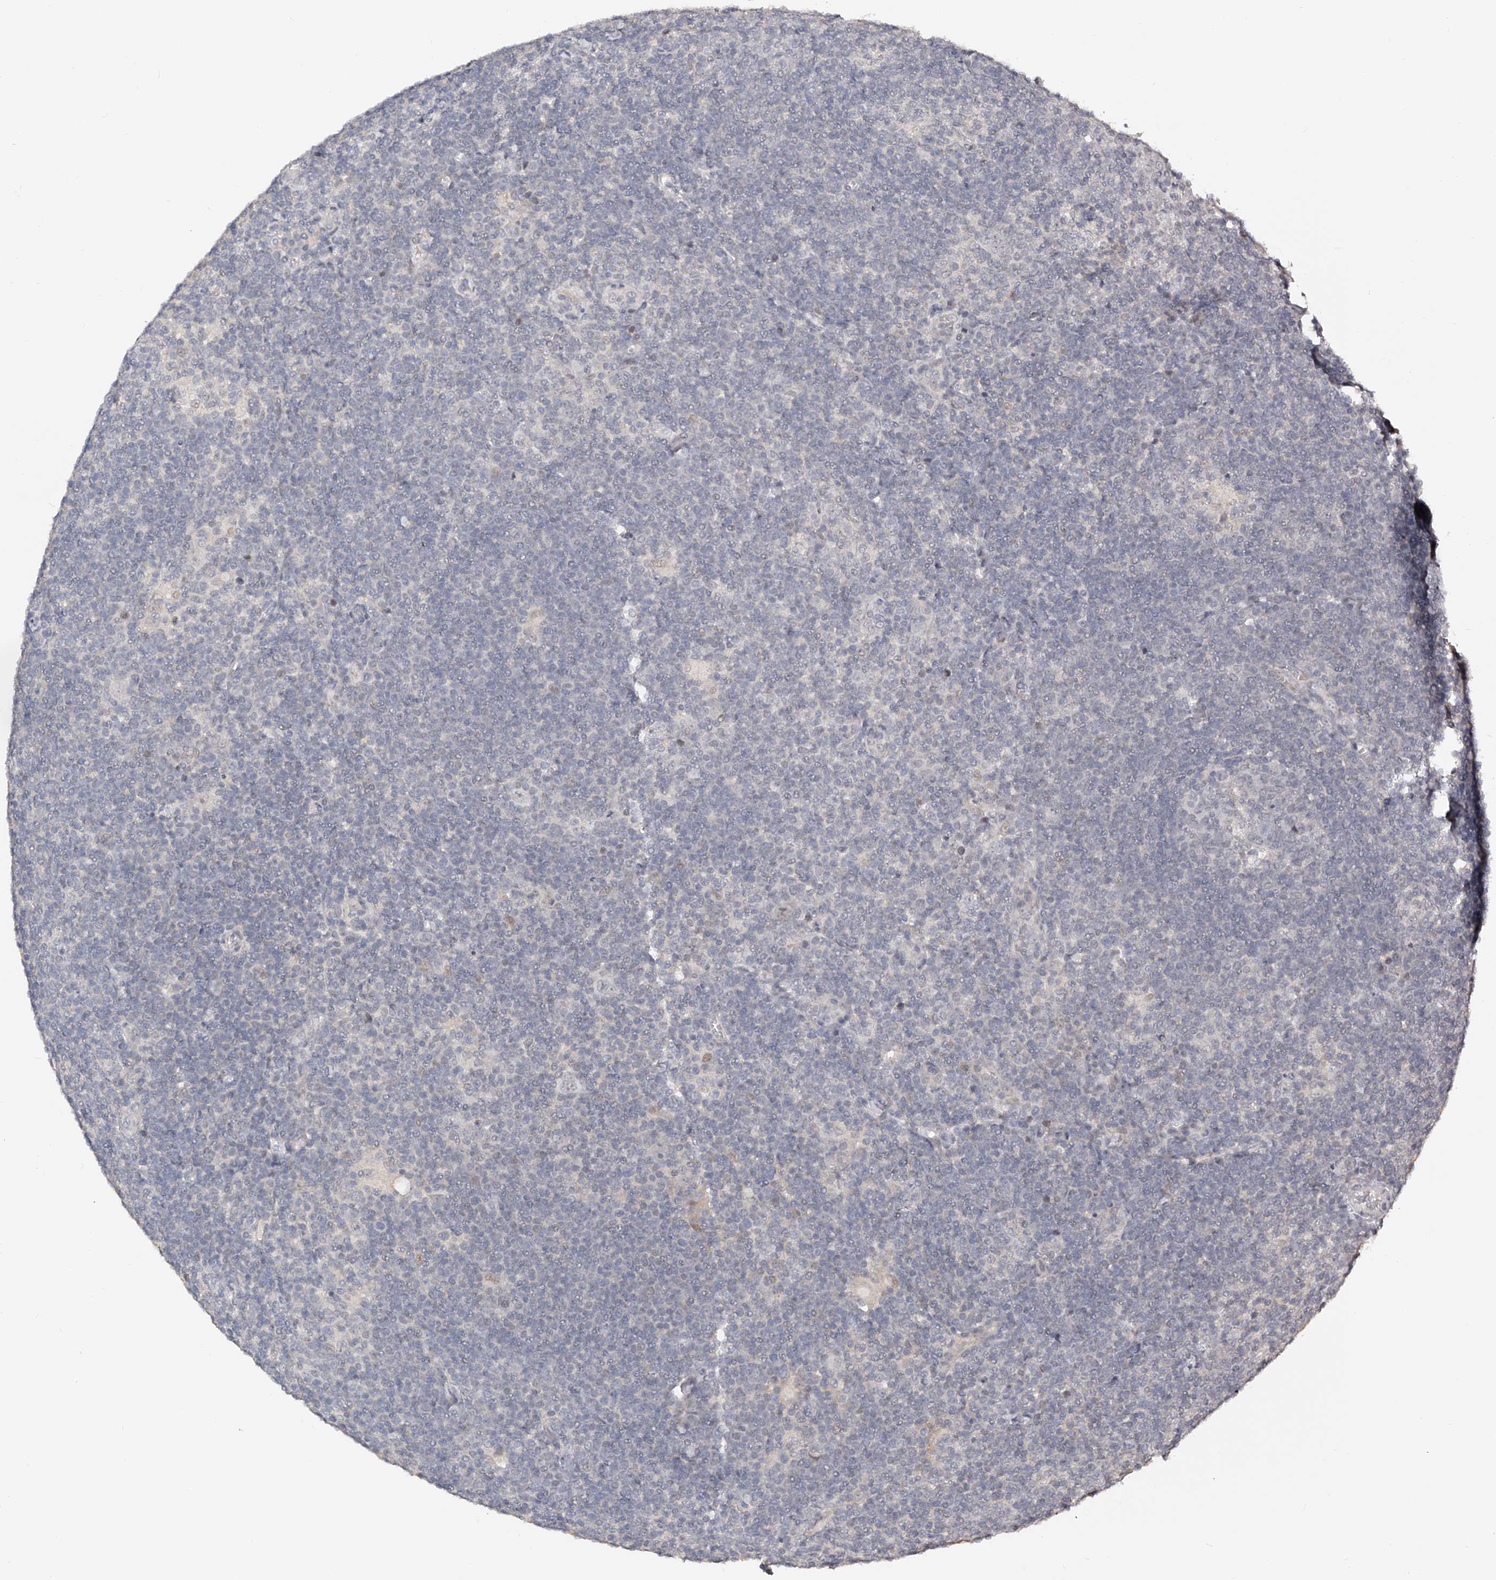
{"staining": {"intensity": "negative", "quantity": "none", "location": "none"}, "tissue": "lymphoma", "cell_type": "Tumor cells", "image_type": "cancer", "snomed": [{"axis": "morphology", "description": "Hodgkin's disease, NOS"}, {"axis": "topography", "description": "Lymph node"}], "caption": "This is a photomicrograph of immunohistochemistry staining of lymphoma, which shows no staining in tumor cells.", "gene": "ZNF789", "patient": {"sex": "female", "age": 57}}